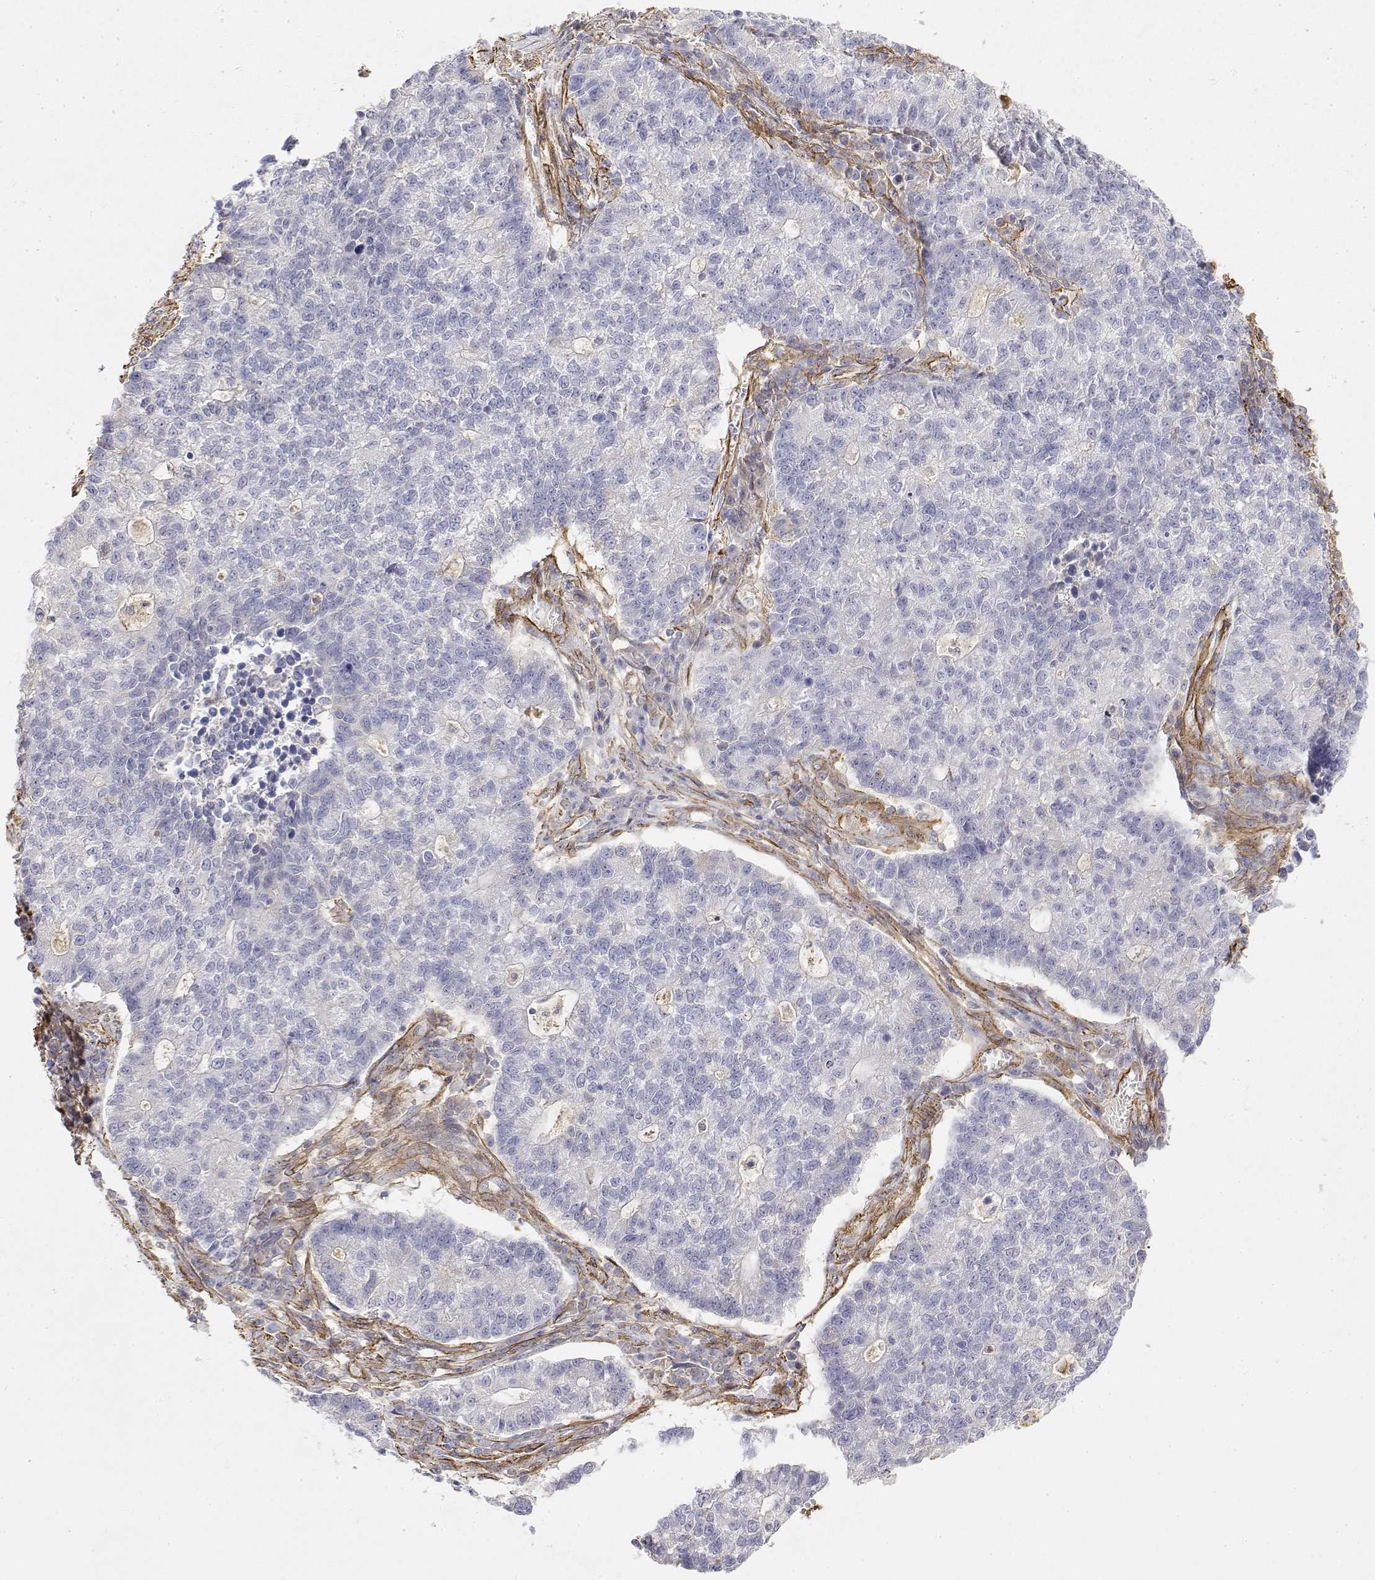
{"staining": {"intensity": "negative", "quantity": "none", "location": "none"}, "tissue": "lung cancer", "cell_type": "Tumor cells", "image_type": "cancer", "snomed": [{"axis": "morphology", "description": "Adenocarcinoma, NOS"}, {"axis": "topography", "description": "Lung"}], "caption": "Tumor cells are negative for brown protein staining in lung cancer.", "gene": "SOWAHD", "patient": {"sex": "male", "age": 57}}